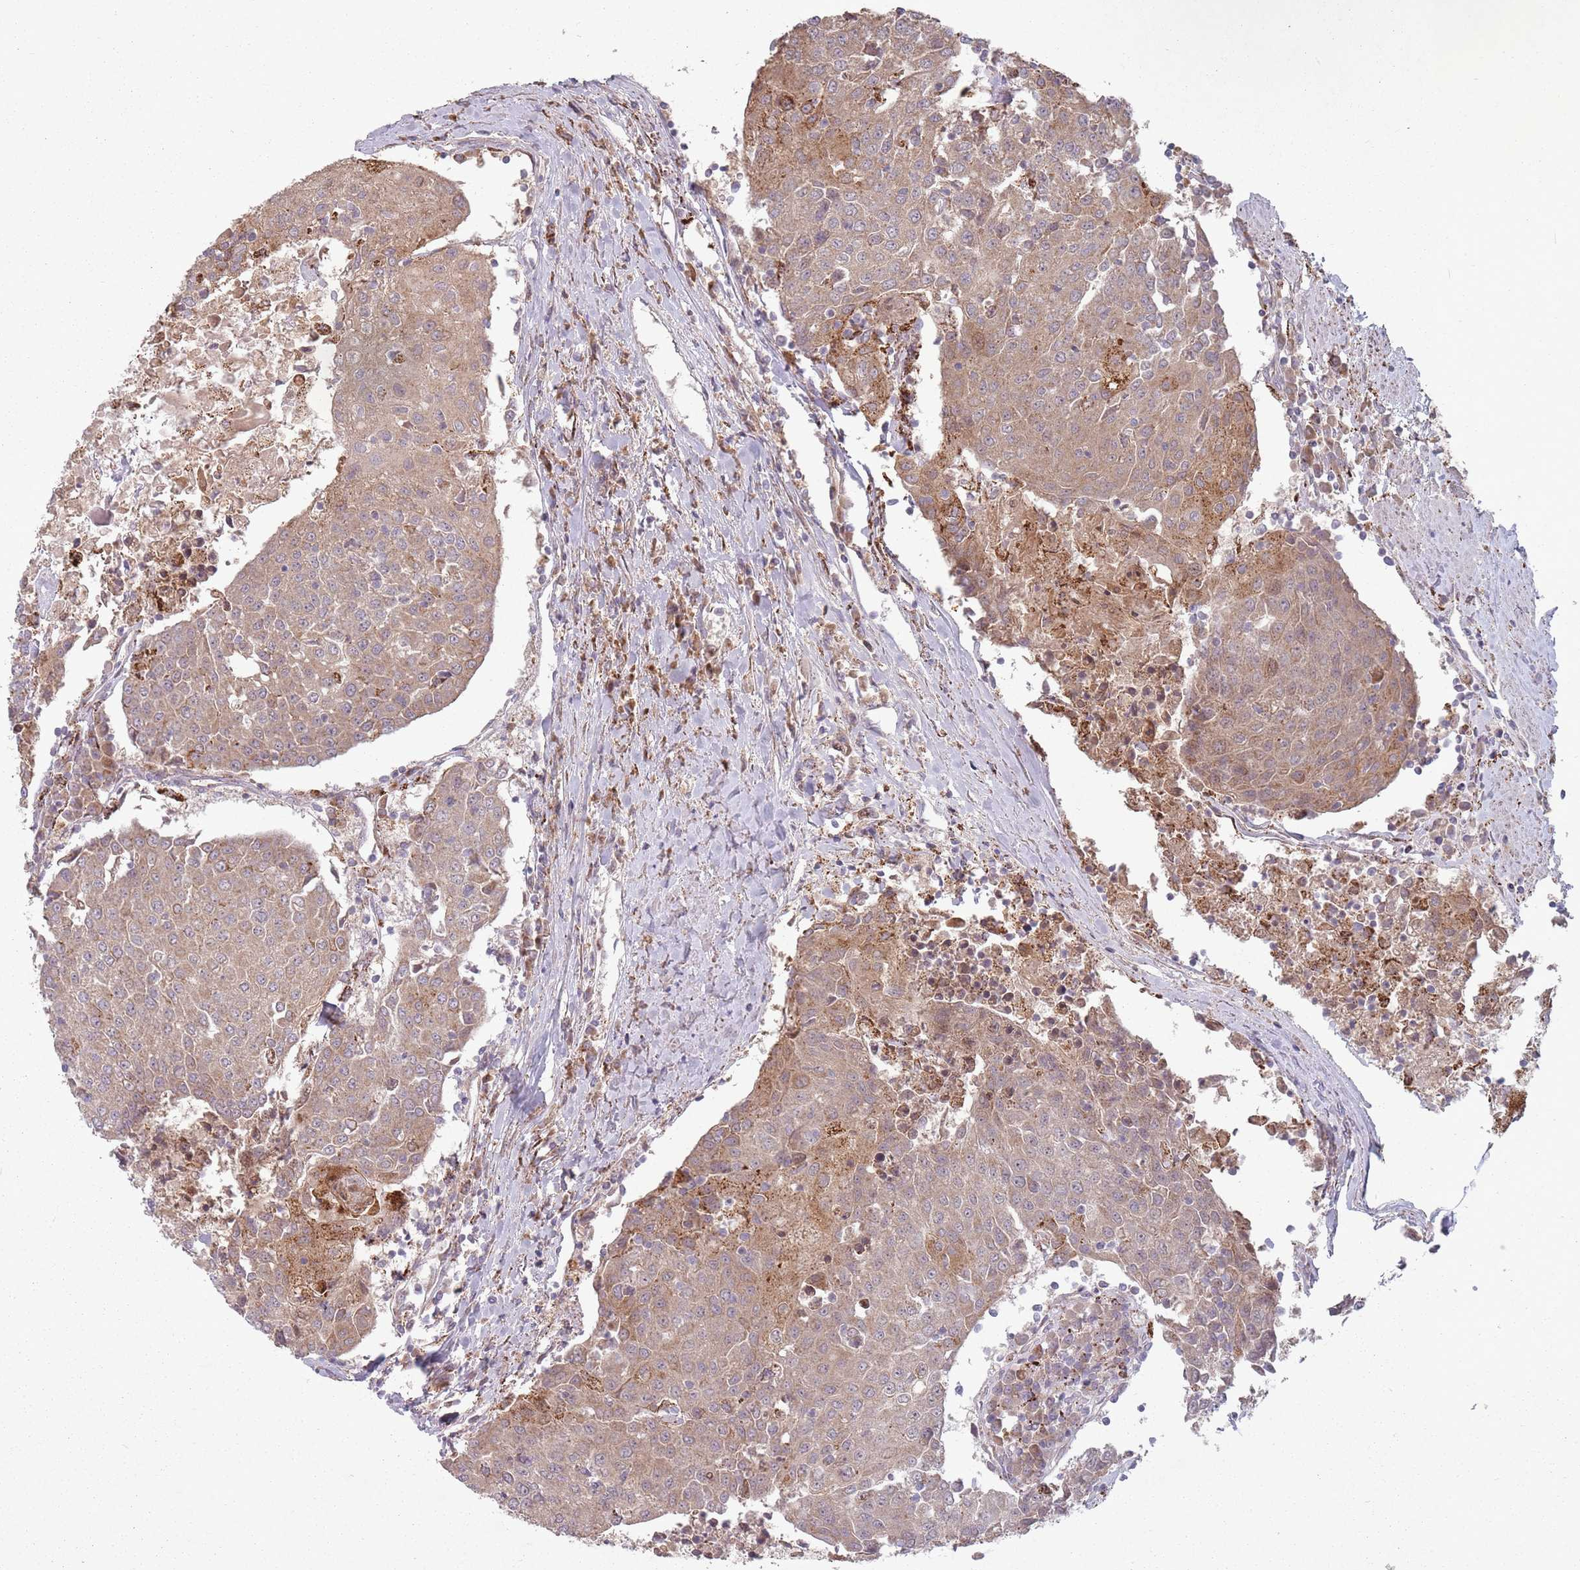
{"staining": {"intensity": "weak", "quantity": ">75%", "location": "cytoplasmic/membranous"}, "tissue": "urothelial cancer", "cell_type": "Tumor cells", "image_type": "cancer", "snomed": [{"axis": "morphology", "description": "Urothelial carcinoma, High grade"}, {"axis": "topography", "description": "Urinary bladder"}], "caption": "A brown stain labels weak cytoplasmic/membranous staining of a protein in human high-grade urothelial carcinoma tumor cells.", "gene": "OR10Q1", "patient": {"sex": "female", "age": 85}}